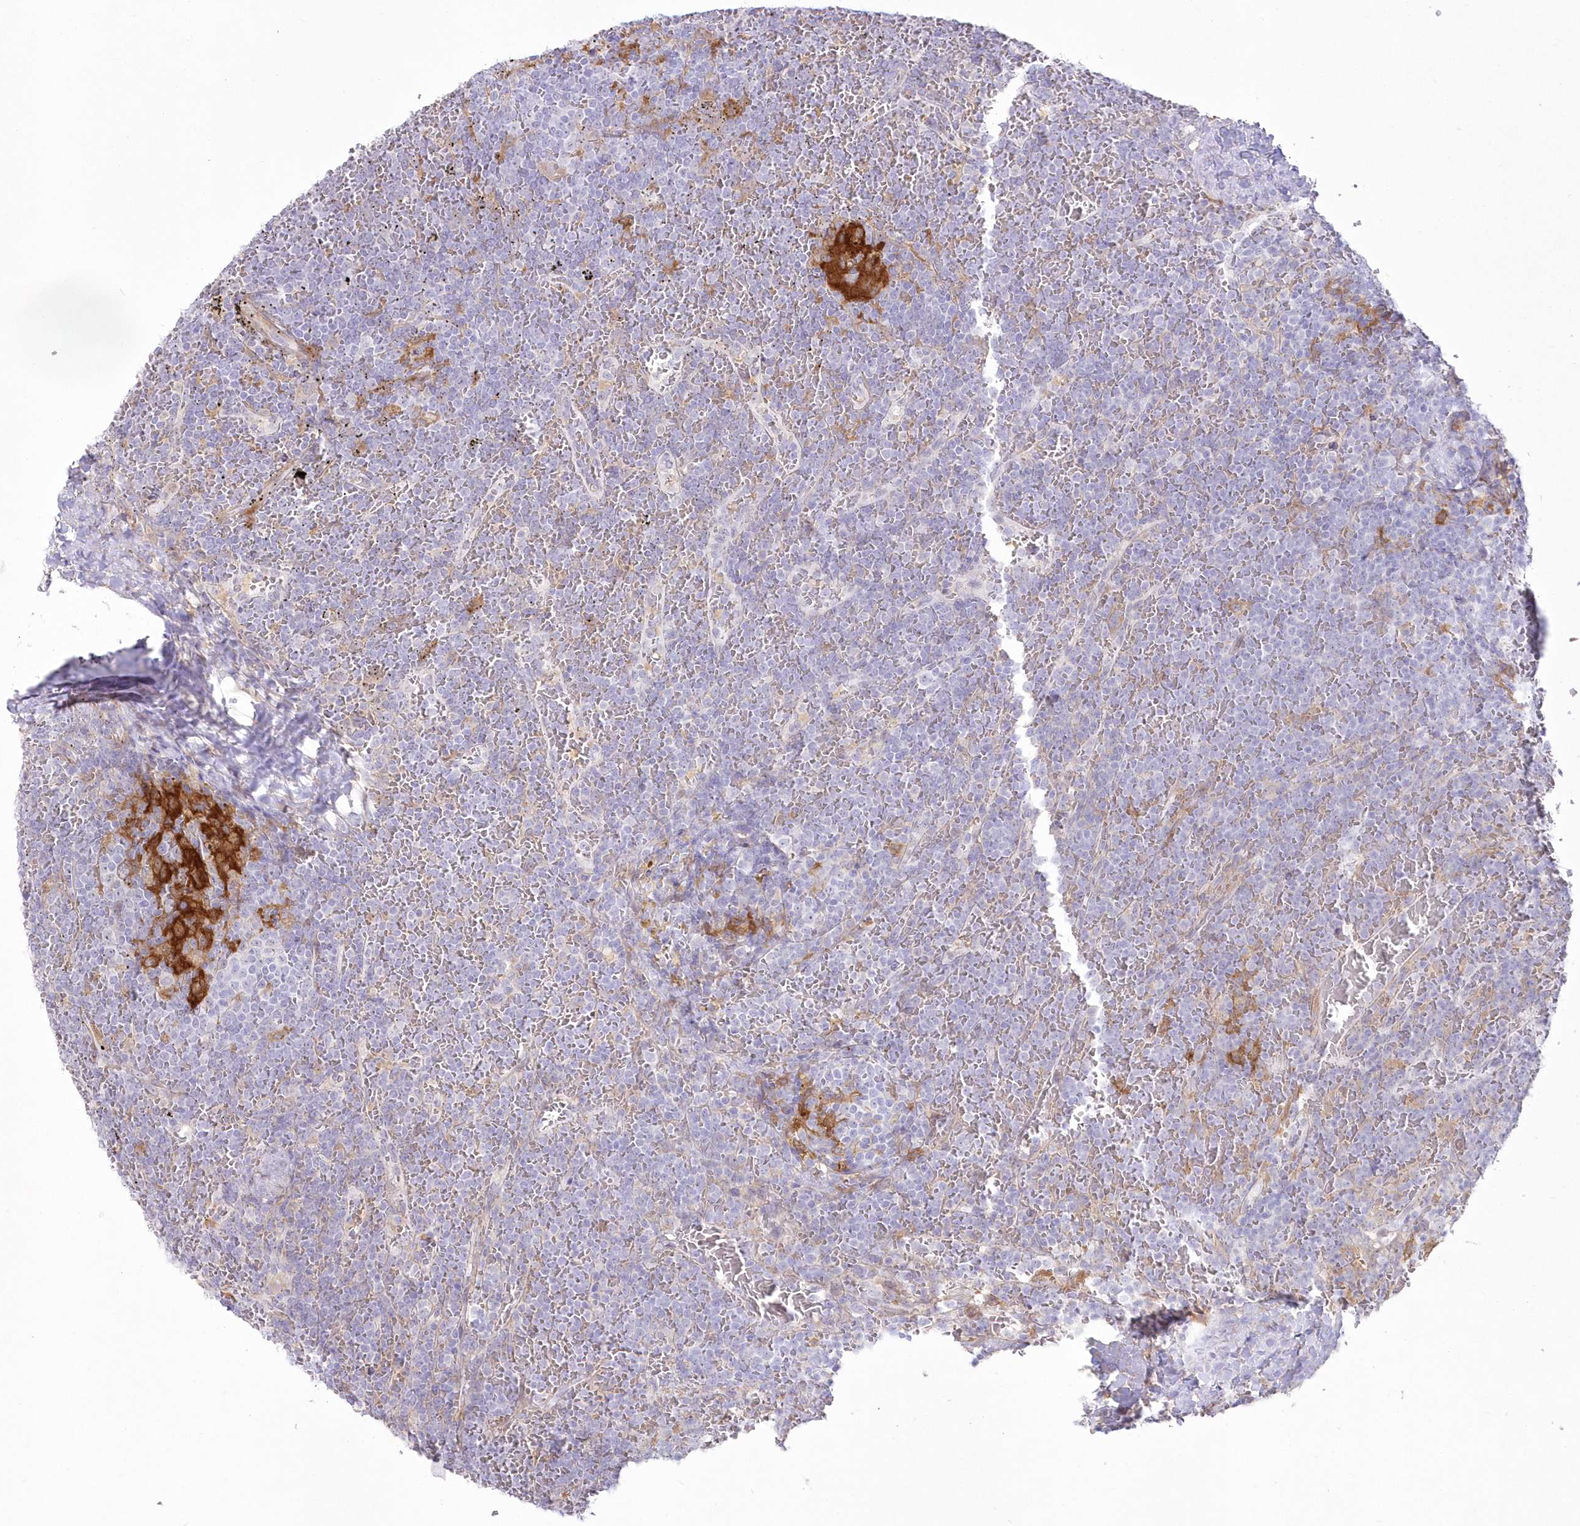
{"staining": {"intensity": "negative", "quantity": "none", "location": "none"}, "tissue": "lymphoma", "cell_type": "Tumor cells", "image_type": "cancer", "snomed": [{"axis": "morphology", "description": "Malignant lymphoma, non-Hodgkin's type, Low grade"}, {"axis": "topography", "description": "Spleen"}], "caption": "This is a micrograph of immunohistochemistry (IHC) staining of lymphoma, which shows no staining in tumor cells.", "gene": "SH3PXD2B", "patient": {"sex": "female", "age": 19}}